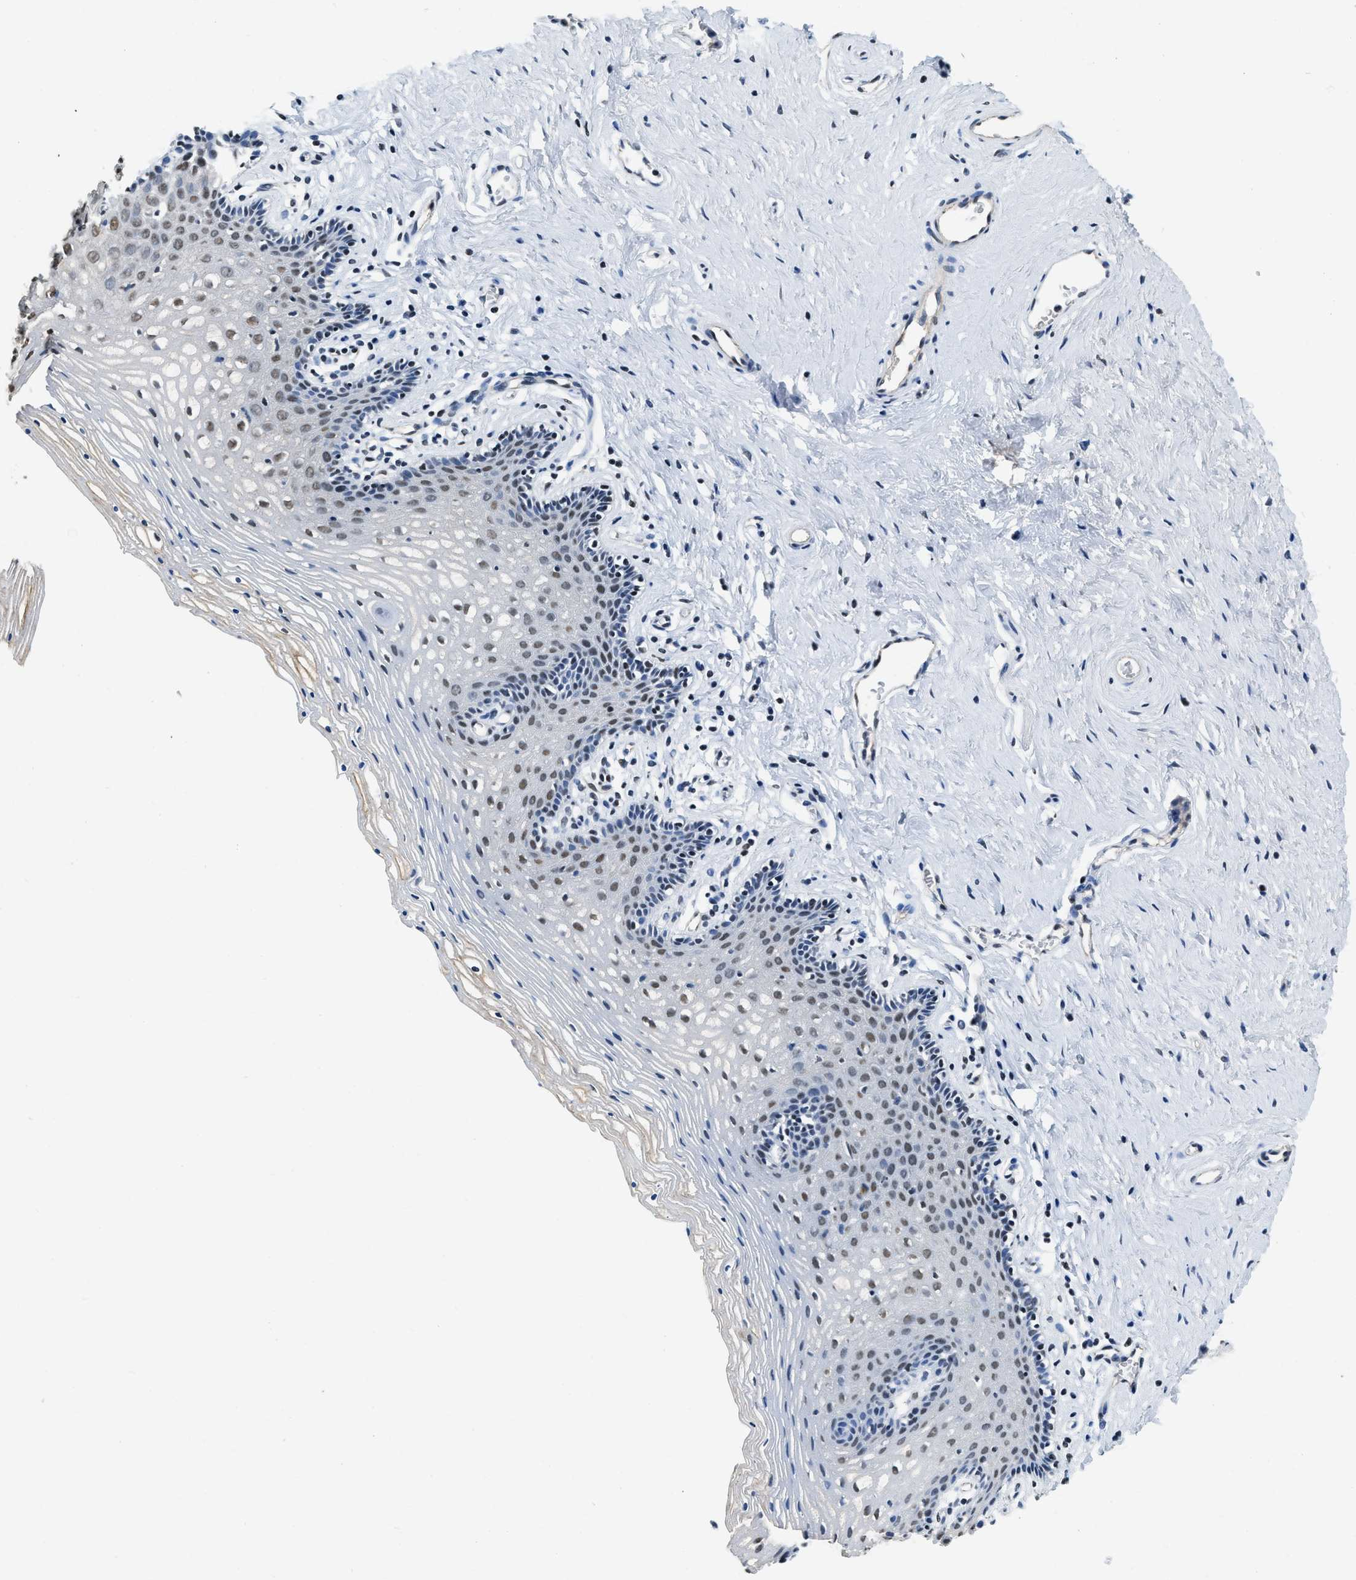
{"staining": {"intensity": "weak", "quantity": "25%-75%", "location": "nuclear"}, "tissue": "vagina", "cell_type": "Squamous epithelial cells", "image_type": "normal", "snomed": [{"axis": "morphology", "description": "Normal tissue, NOS"}, {"axis": "topography", "description": "Vagina"}], "caption": "There is low levels of weak nuclear expression in squamous epithelial cells of normal vagina, as demonstrated by immunohistochemical staining (brown color).", "gene": "CCNE1", "patient": {"sex": "female", "age": 32}}